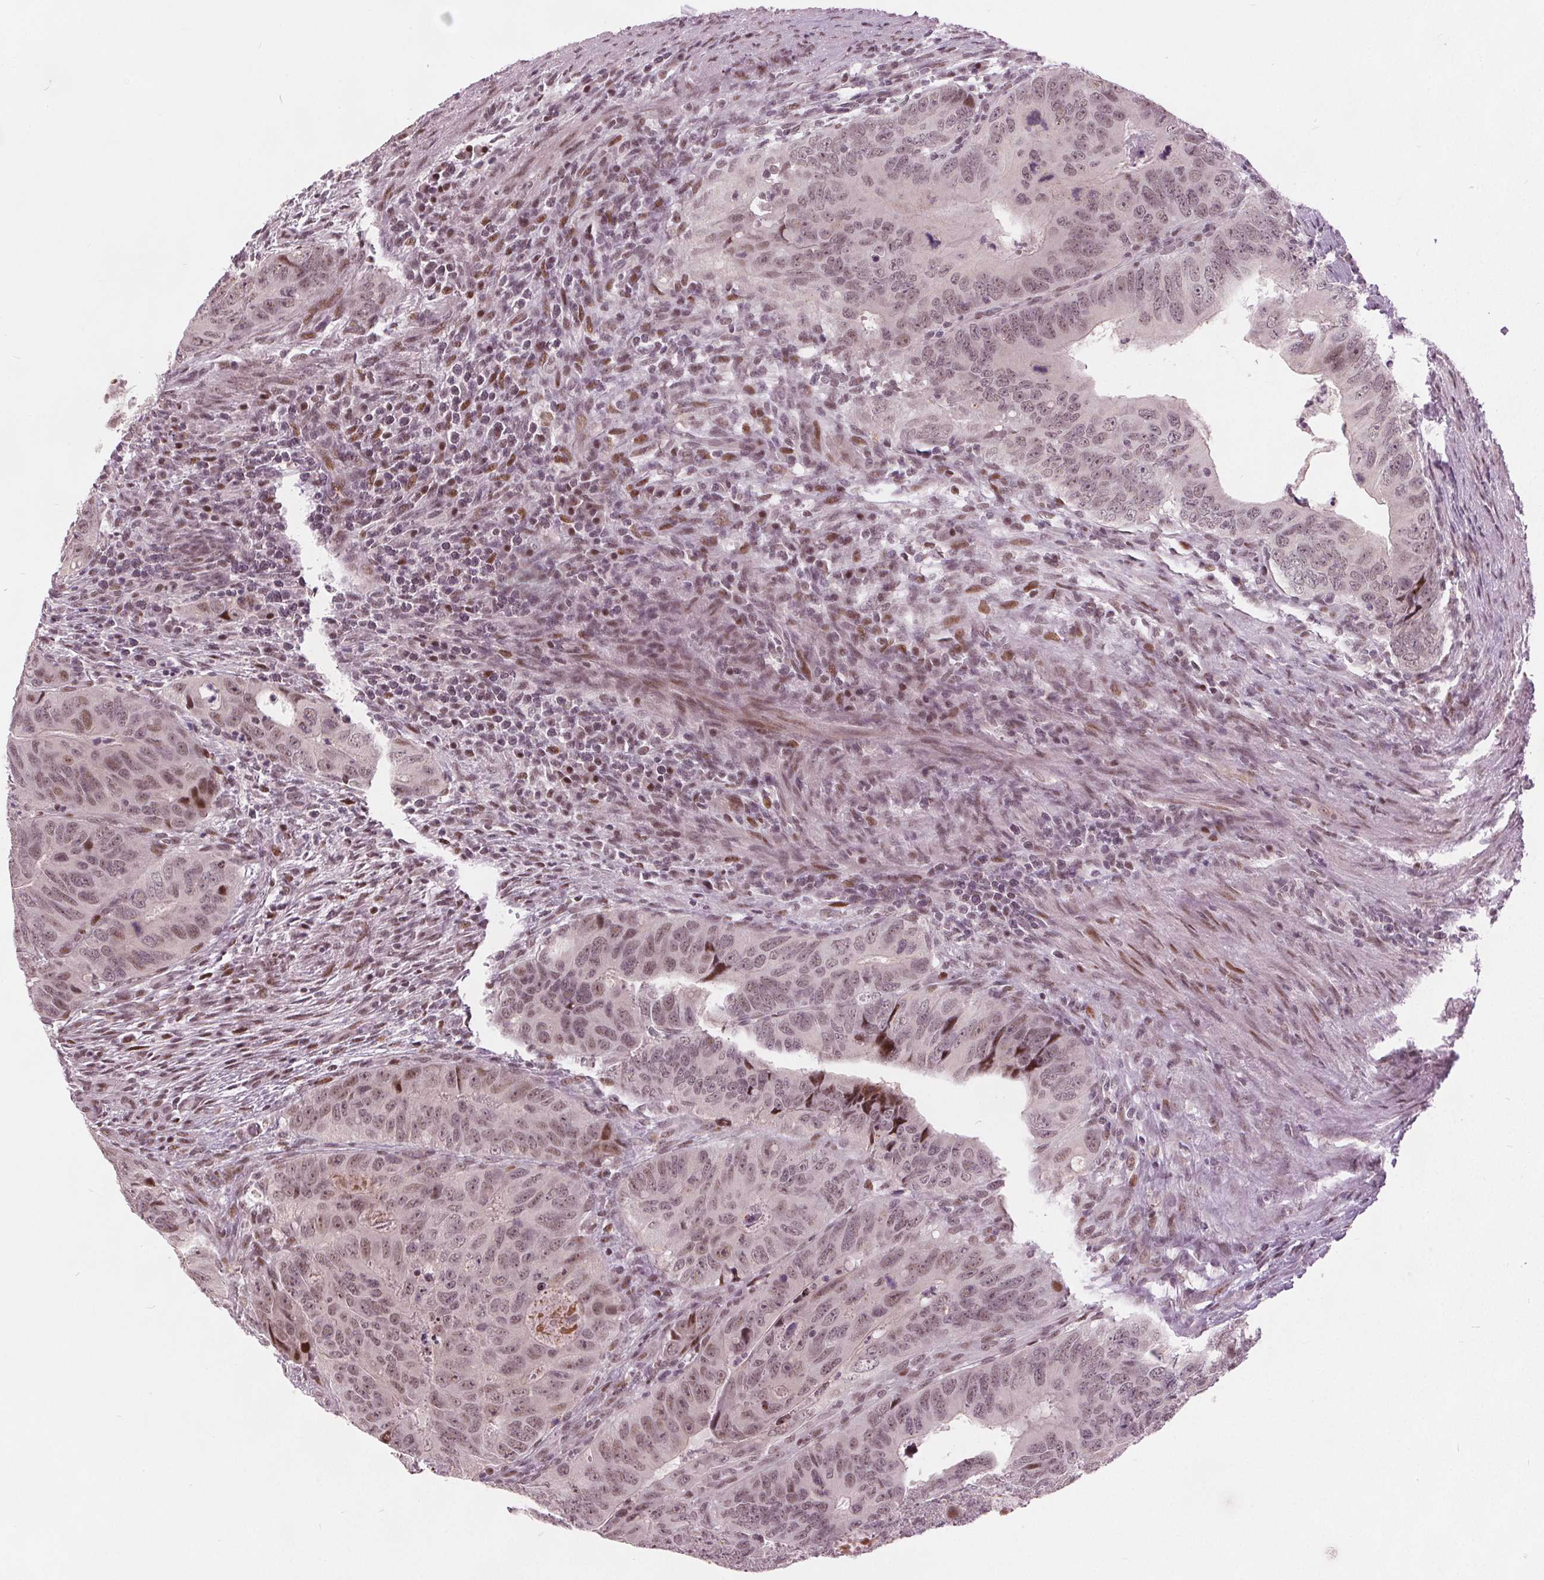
{"staining": {"intensity": "moderate", "quantity": ">75%", "location": "nuclear"}, "tissue": "colorectal cancer", "cell_type": "Tumor cells", "image_type": "cancer", "snomed": [{"axis": "morphology", "description": "Adenocarcinoma, NOS"}, {"axis": "topography", "description": "Colon"}], "caption": "A high-resolution micrograph shows IHC staining of colorectal adenocarcinoma, which reveals moderate nuclear staining in about >75% of tumor cells.", "gene": "TTC34", "patient": {"sex": "male", "age": 79}}